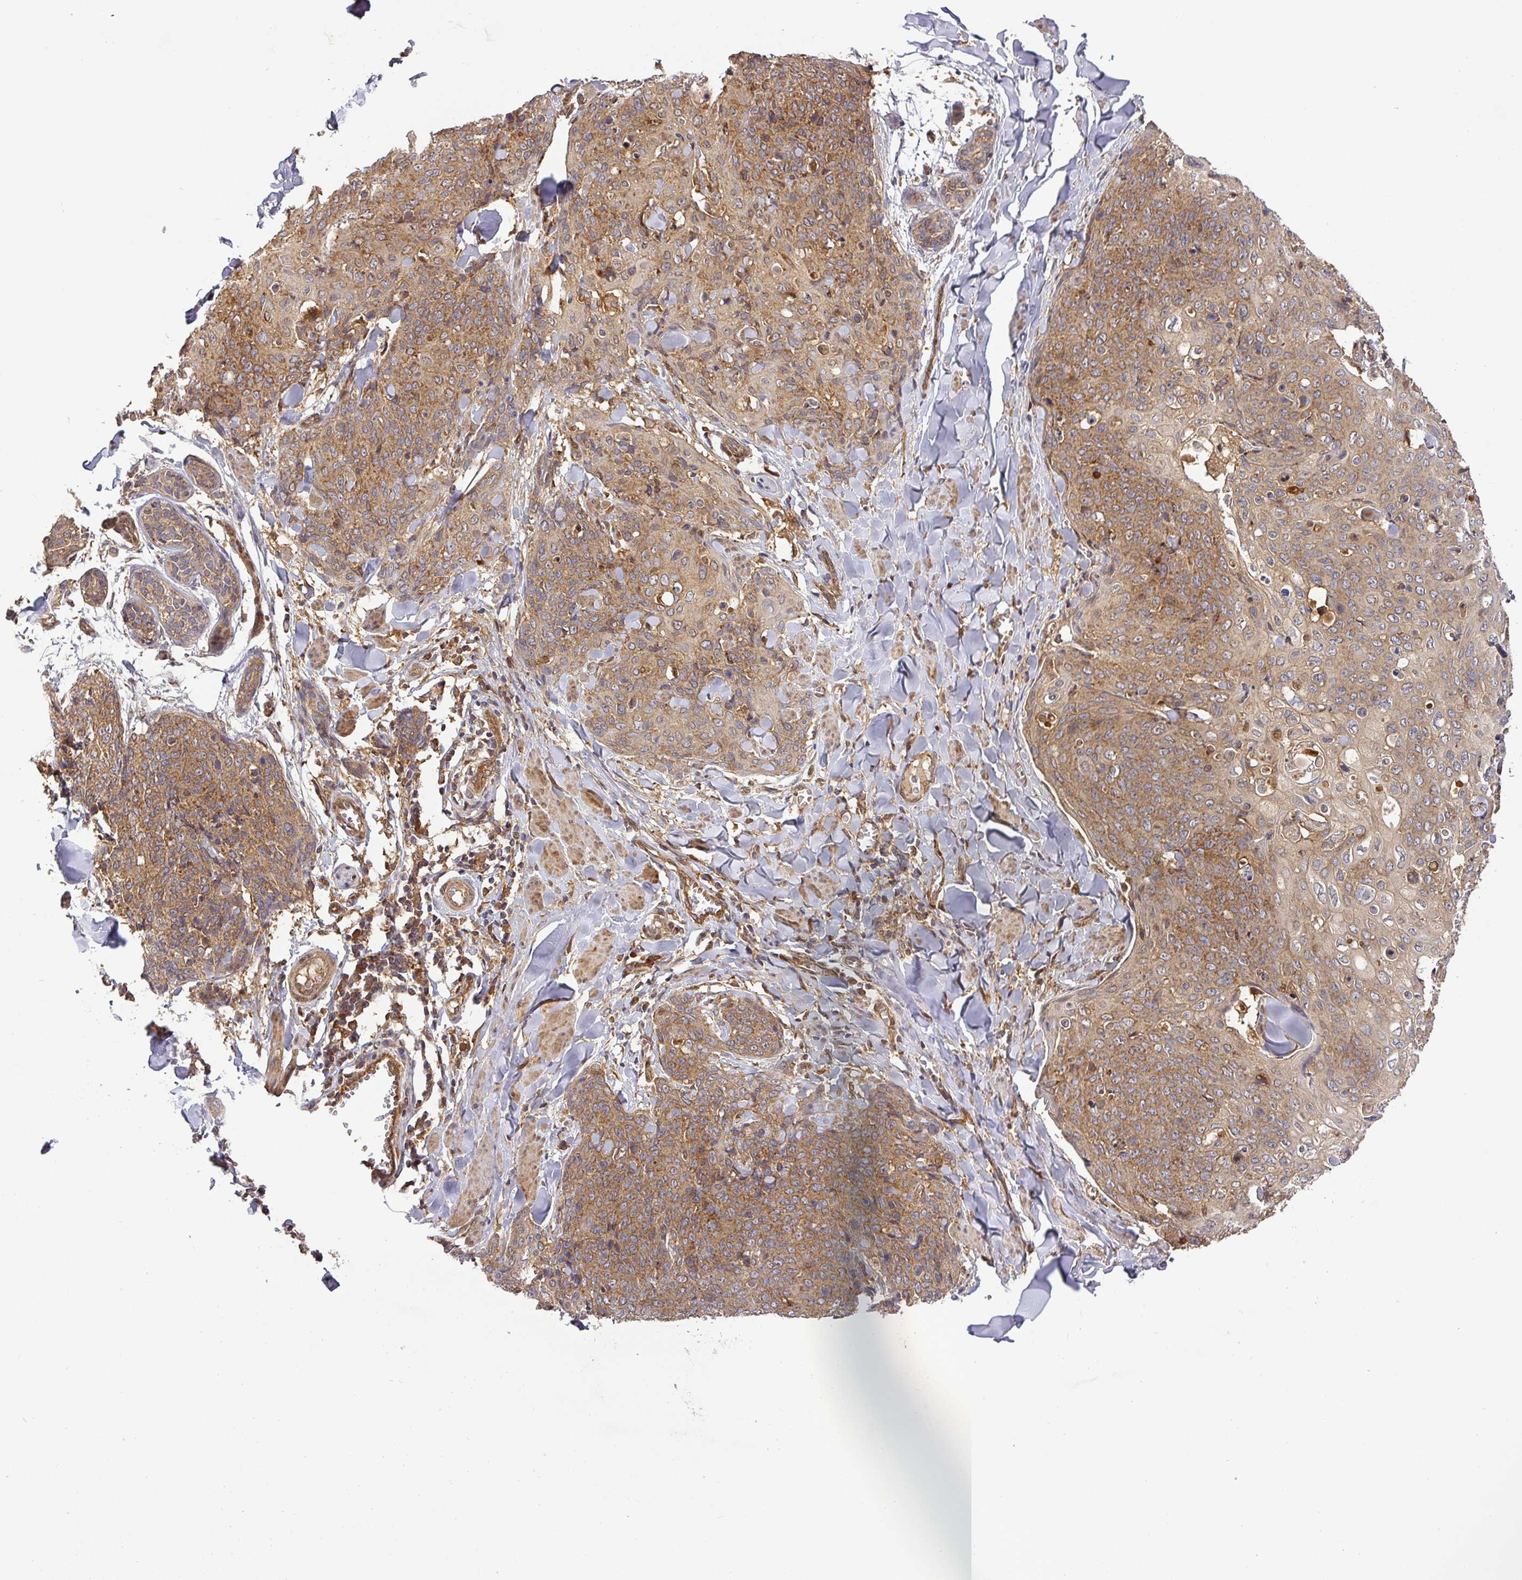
{"staining": {"intensity": "moderate", "quantity": ">75%", "location": "cytoplasmic/membranous"}, "tissue": "skin cancer", "cell_type": "Tumor cells", "image_type": "cancer", "snomed": [{"axis": "morphology", "description": "Squamous cell carcinoma, NOS"}, {"axis": "topography", "description": "Skin"}, {"axis": "topography", "description": "Vulva"}], "caption": "Tumor cells display moderate cytoplasmic/membranous positivity in approximately >75% of cells in skin squamous cell carcinoma.", "gene": "MALSU1", "patient": {"sex": "female", "age": 85}}